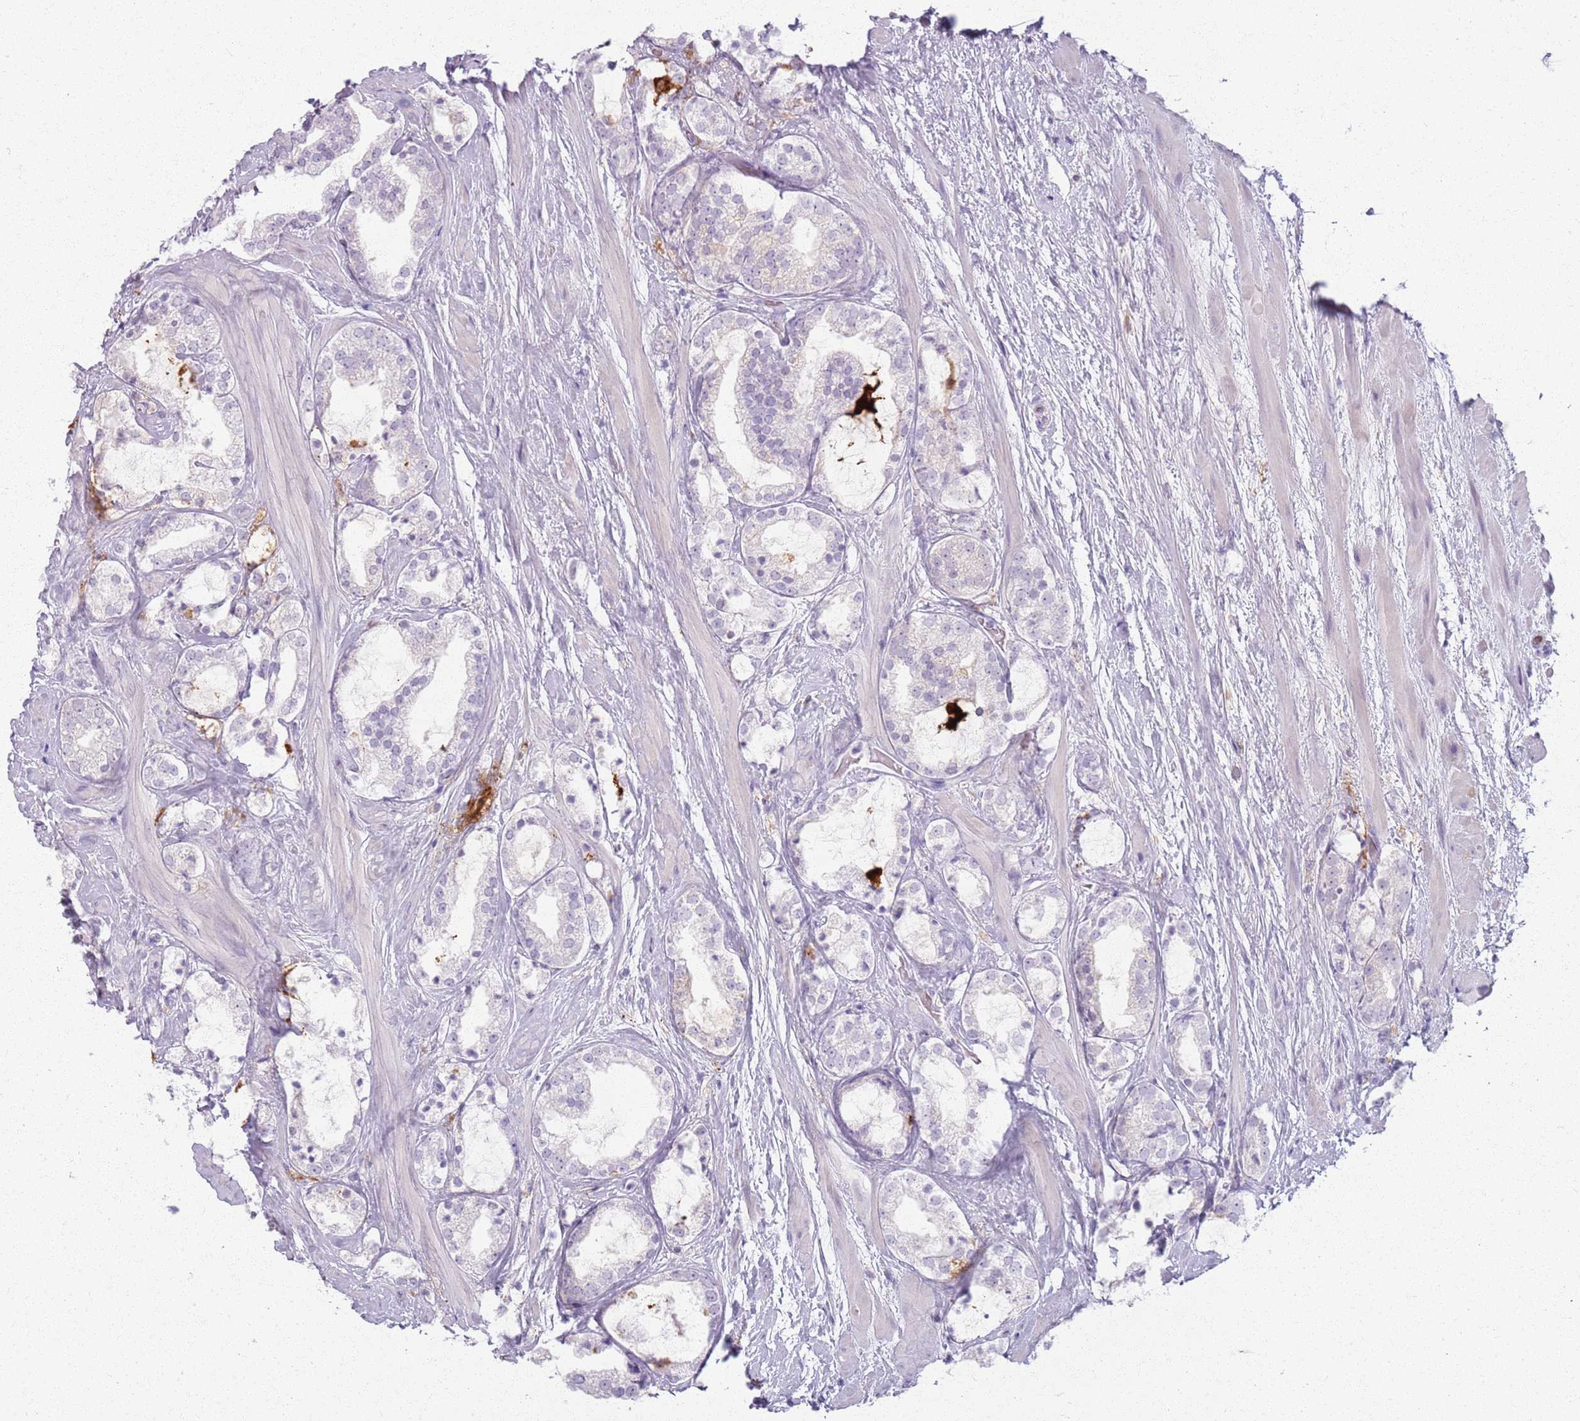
{"staining": {"intensity": "weak", "quantity": "<25%", "location": "cytoplasmic/membranous"}, "tissue": "prostate cancer", "cell_type": "Tumor cells", "image_type": "cancer", "snomed": [{"axis": "morphology", "description": "Adenocarcinoma, High grade"}, {"axis": "topography", "description": "Prostate"}], "caption": "The image exhibits no significant staining in tumor cells of prostate cancer.", "gene": "GDPGP1", "patient": {"sex": "male", "age": 64}}